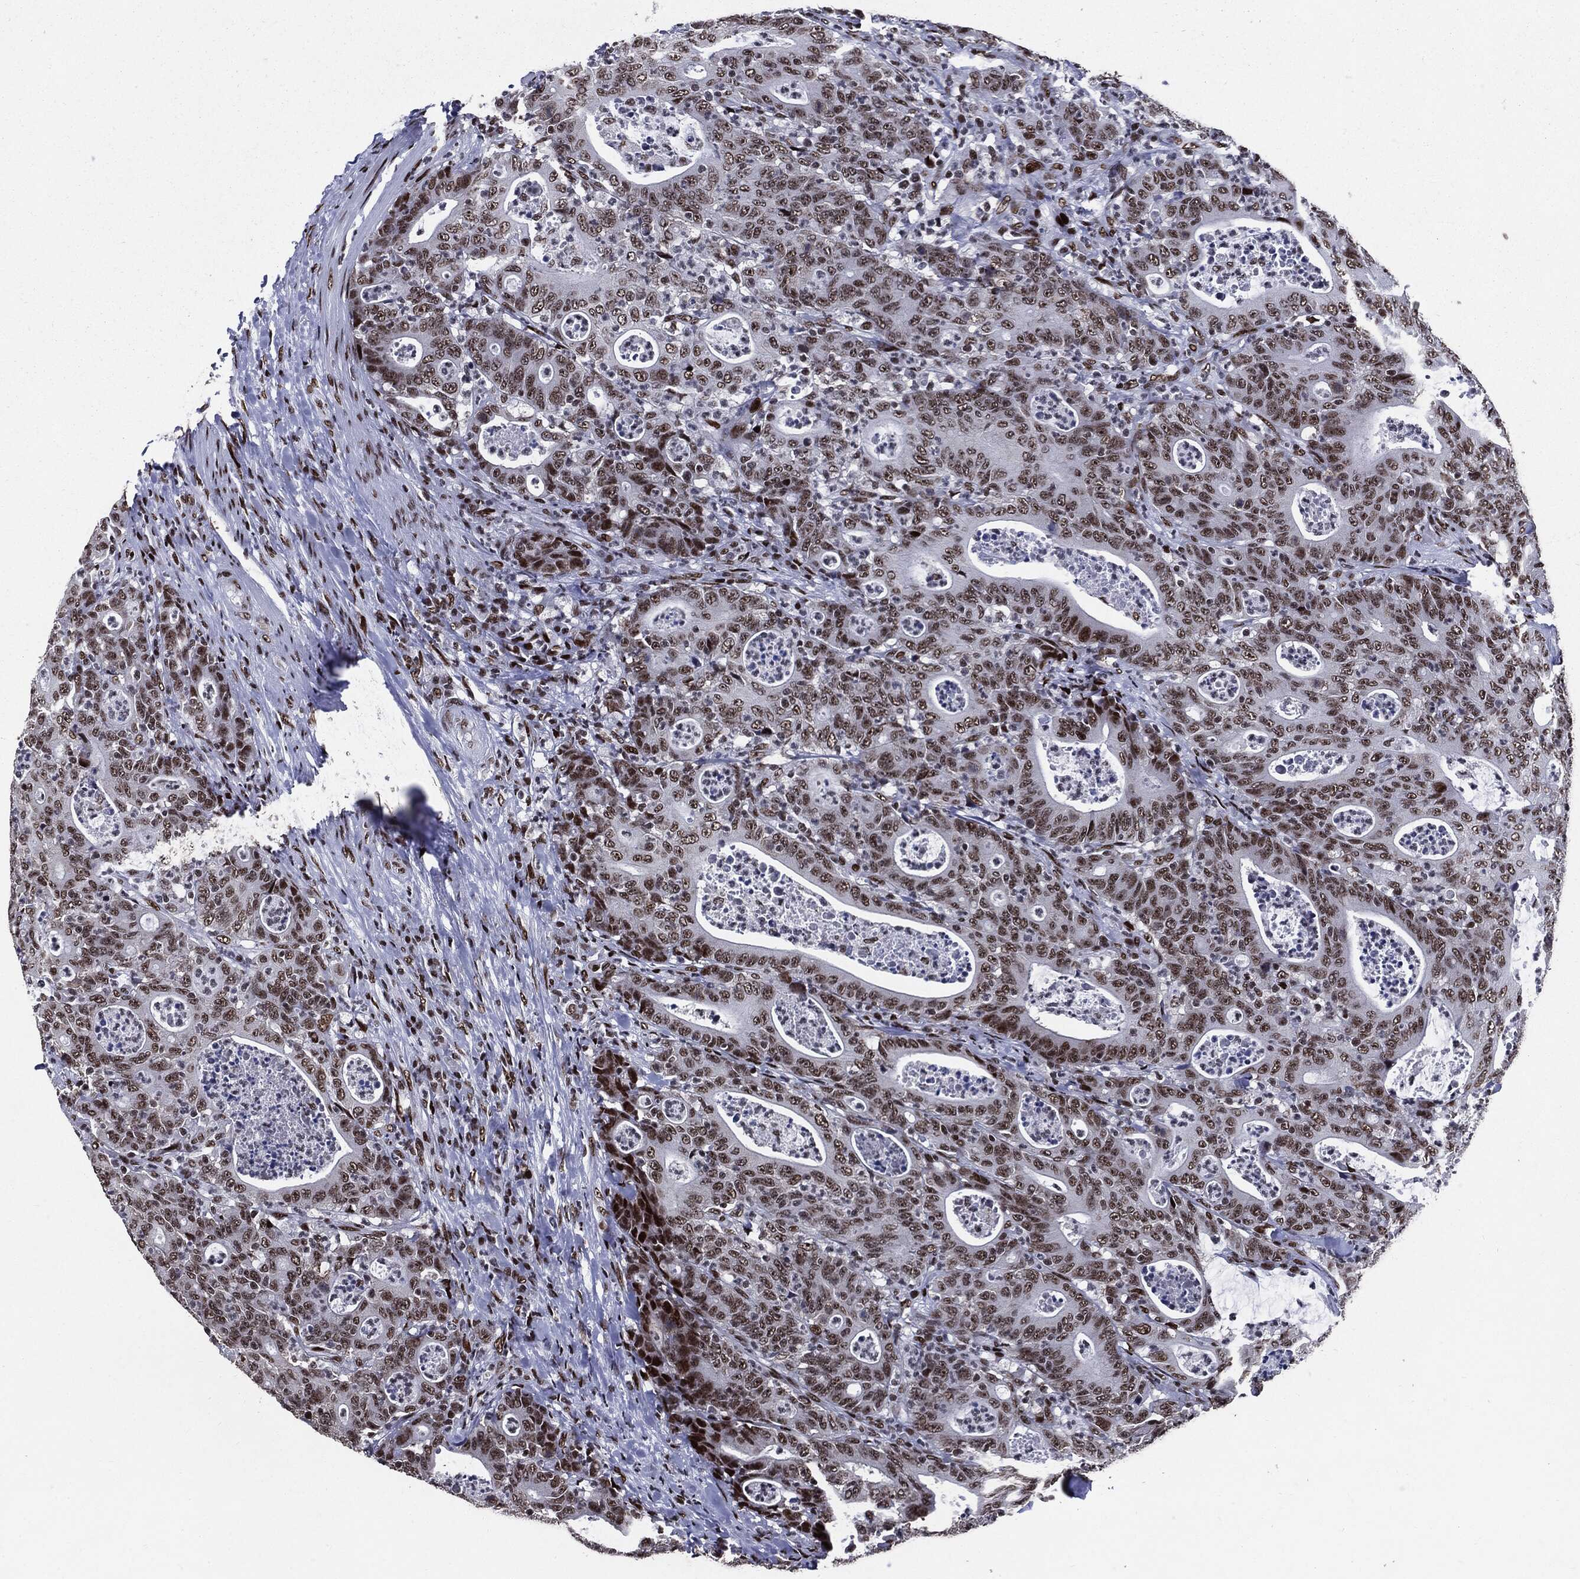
{"staining": {"intensity": "moderate", "quantity": ">75%", "location": "nuclear"}, "tissue": "colorectal cancer", "cell_type": "Tumor cells", "image_type": "cancer", "snomed": [{"axis": "morphology", "description": "Adenocarcinoma, NOS"}, {"axis": "topography", "description": "Colon"}], "caption": "DAB (3,3'-diaminobenzidine) immunohistochemical staining of human colorectal adenocarcinoma demonstrates moderate nuclear protein staining in about >75% of tumor cells. (IHC, brightfield microscopy, high magnification).", "gene": "ZFP91", "patient": {"sex": "male", "age": 70}}